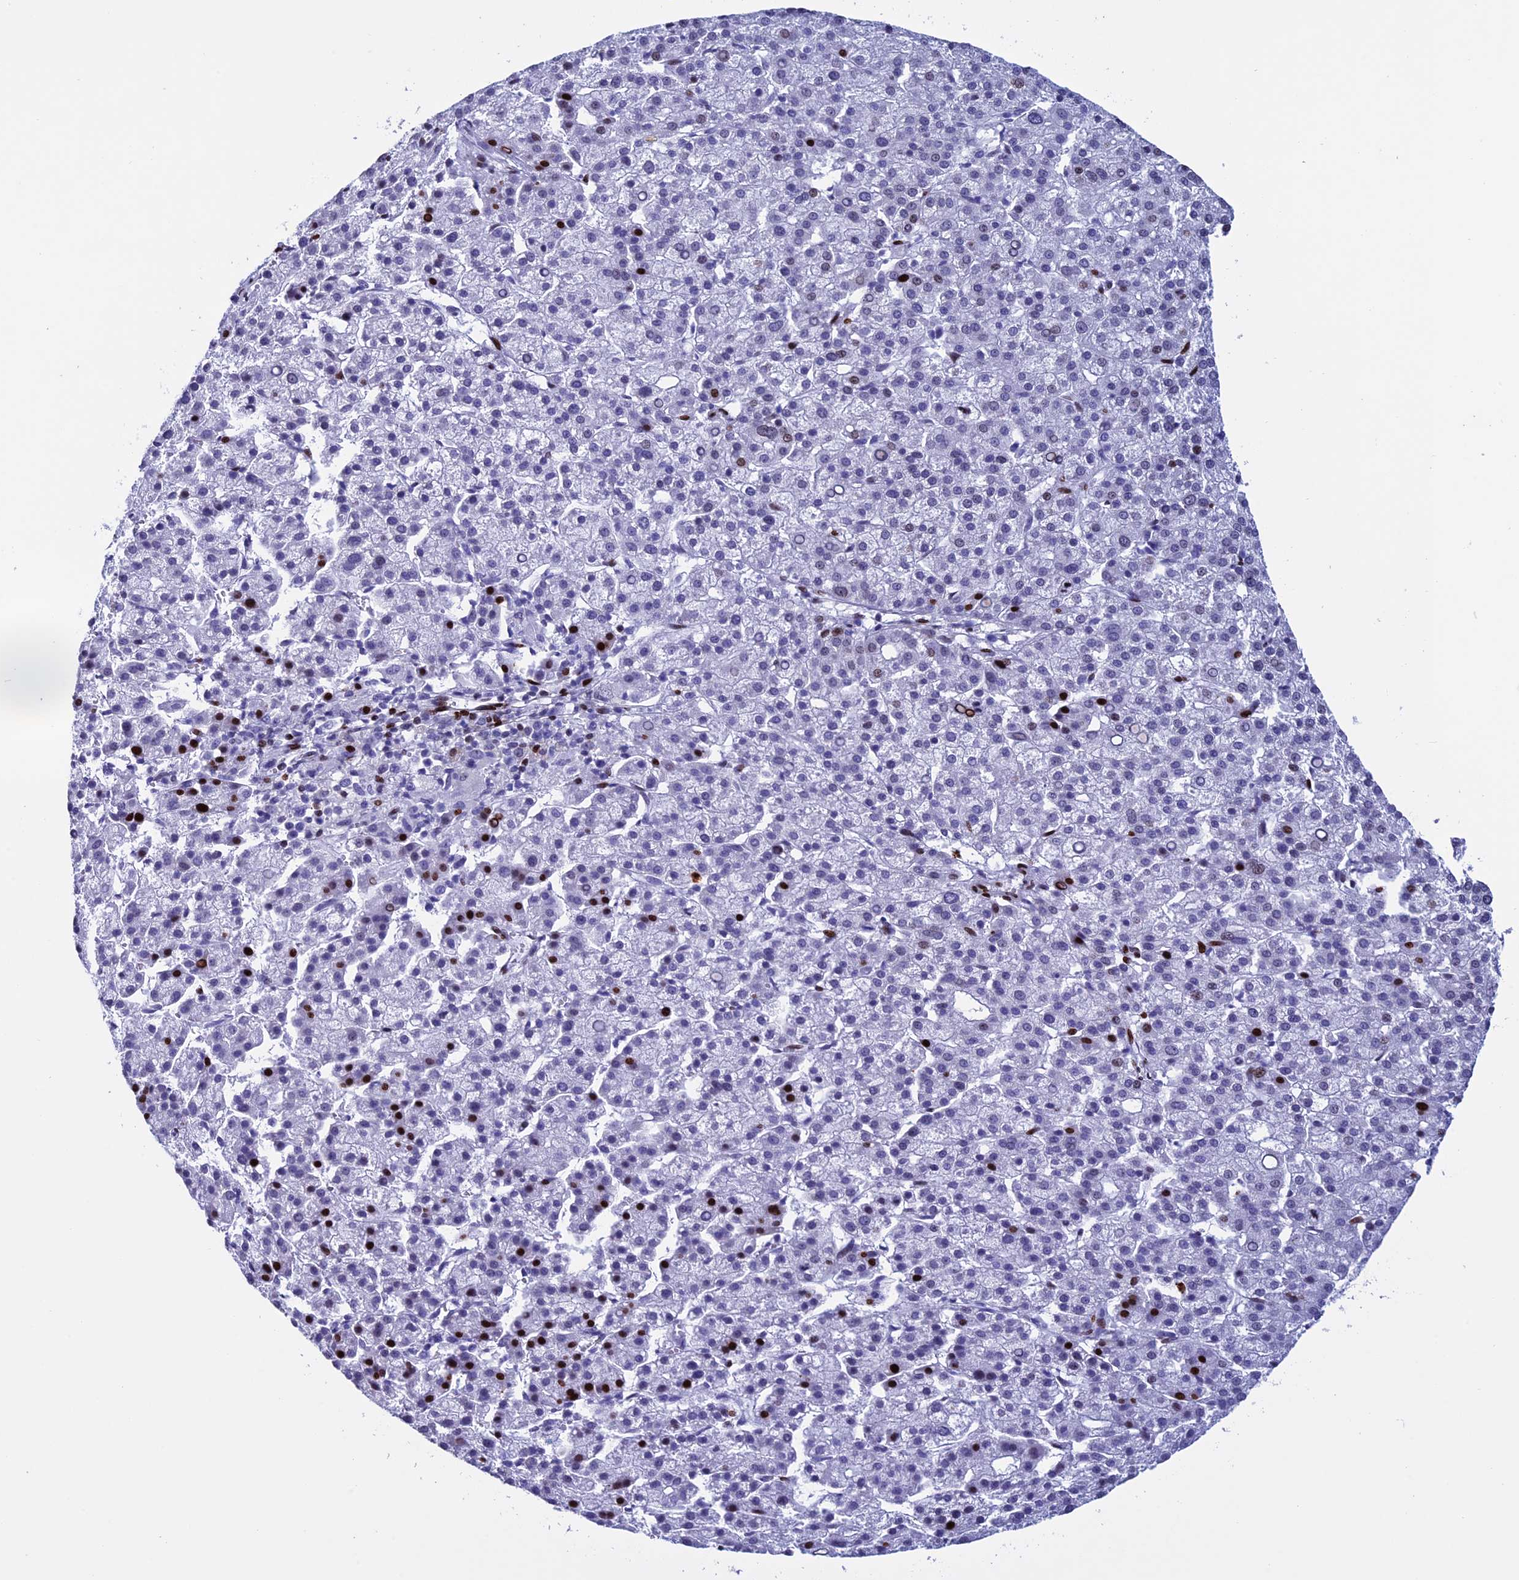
{"staining": {"intensity": "strong", "quantity": "<25%", "location": "nuclear"}, "tissue": "liver cancer", "cell_type": "Tumor cells", "image_type": "cancer", "snomed": [{"axis": "morphology", "description": "Carcinoma, Hepatocellular, NOS"}, {"axis": "topography", "description": "Liver"}], "caption": "A histopathology image of liver cancer stained for a protein demonstrates strong nuclear brown staining in tumor cells.", "gene": "BTBD3", "patient": {"sex": "female", "age": 58}}